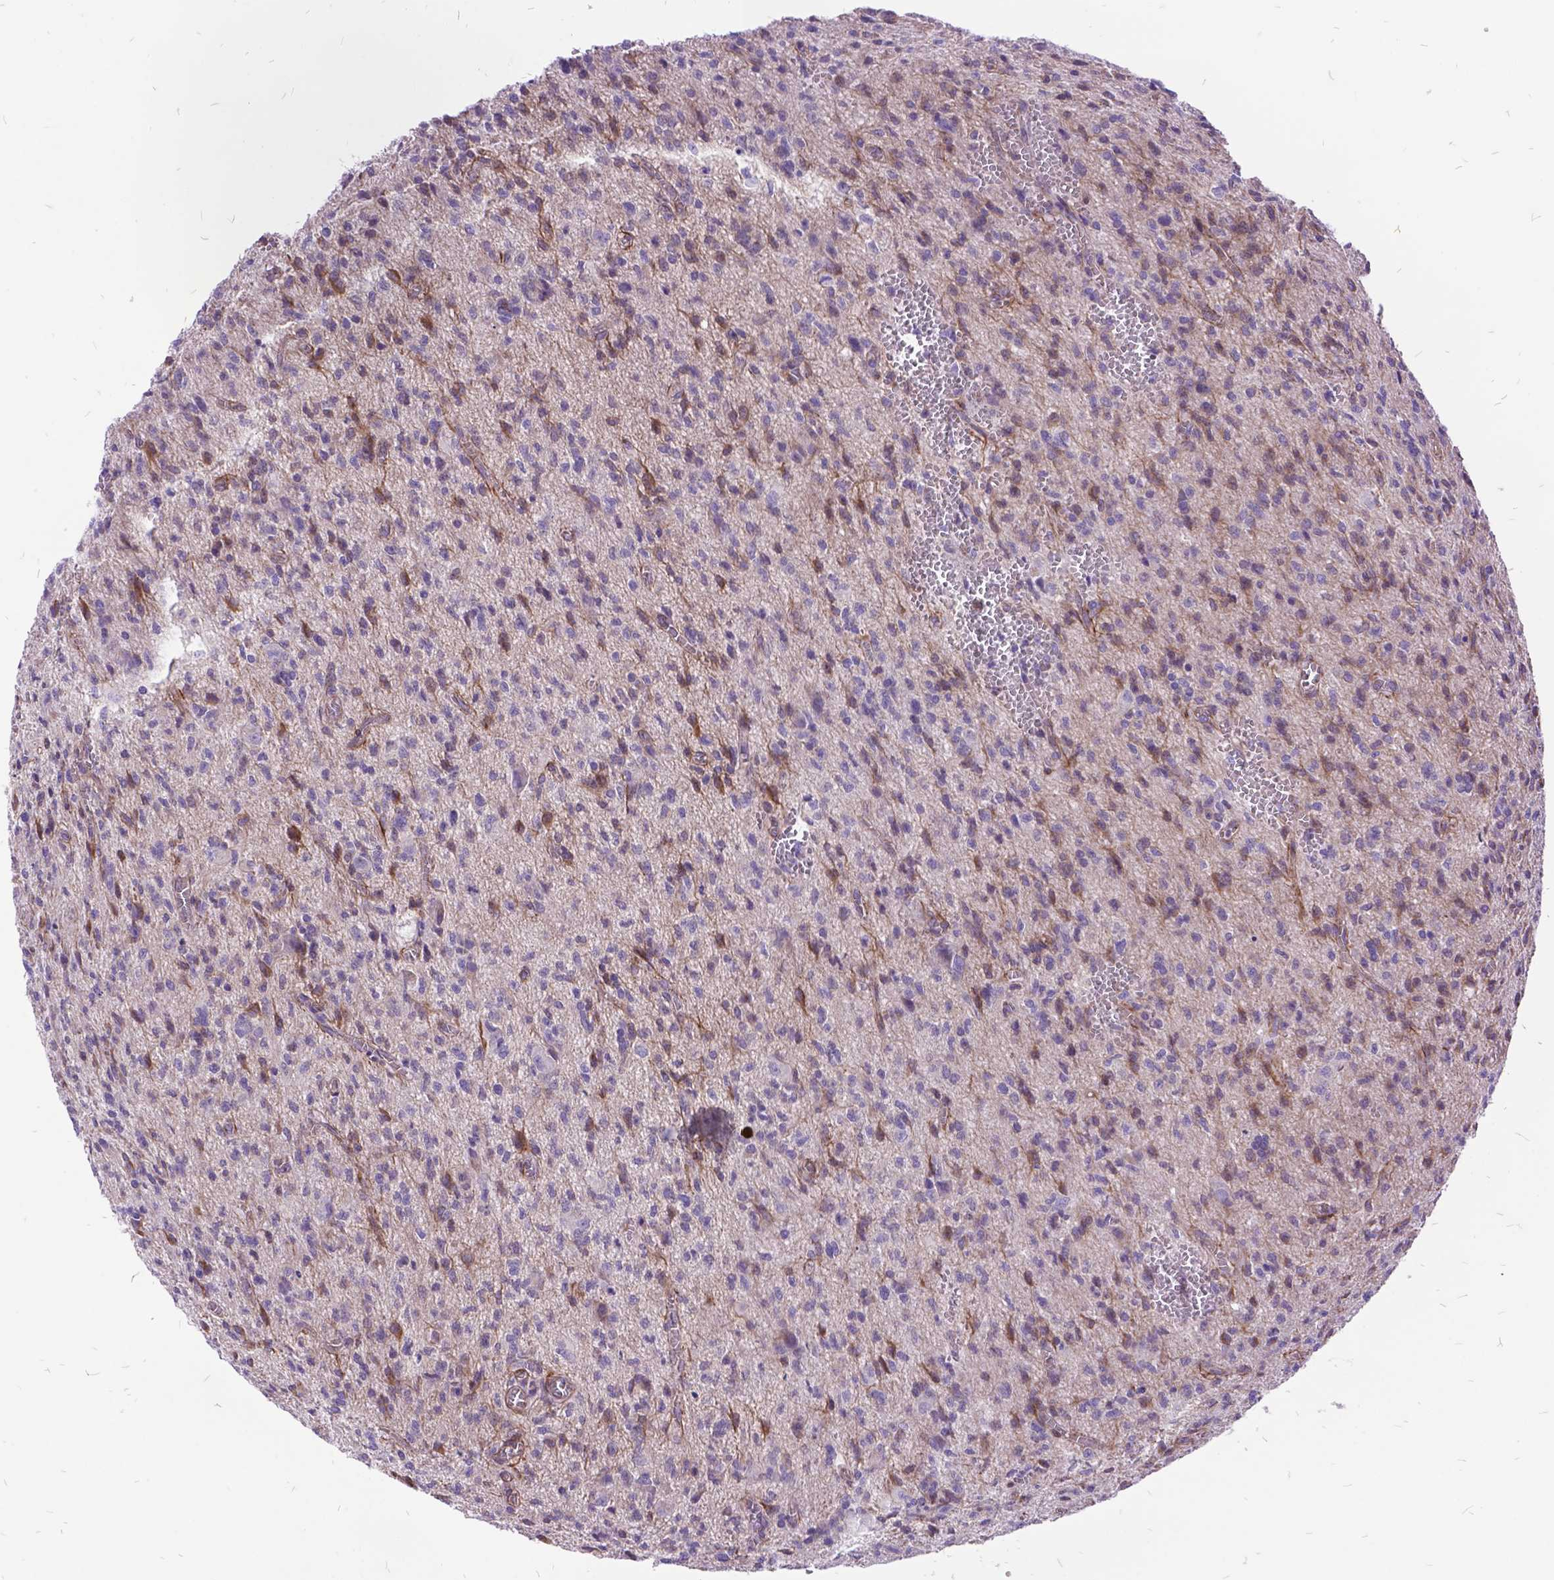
{"staining": {"intensity": "negative", "quantity": "none", "location": "none"}, "tissue": "glioma", "cell_type": "Tumor cells", "image_type": "cancer", "snomed": [{"axis": "morphology", "description": "Glioma, malignant, Low grade"}, {"axis": "topography", "description": "Brain"}], "caption": "A high-resolution histopathology image shows immunohistochemistry staining of malignant low-grade glioma, which shows no significant expression in tumor cells. (DAB immunohistochemistry (IHC), high magnification).", "gene": "GRB7", "patient": {"sex": "male", "age": 64}}